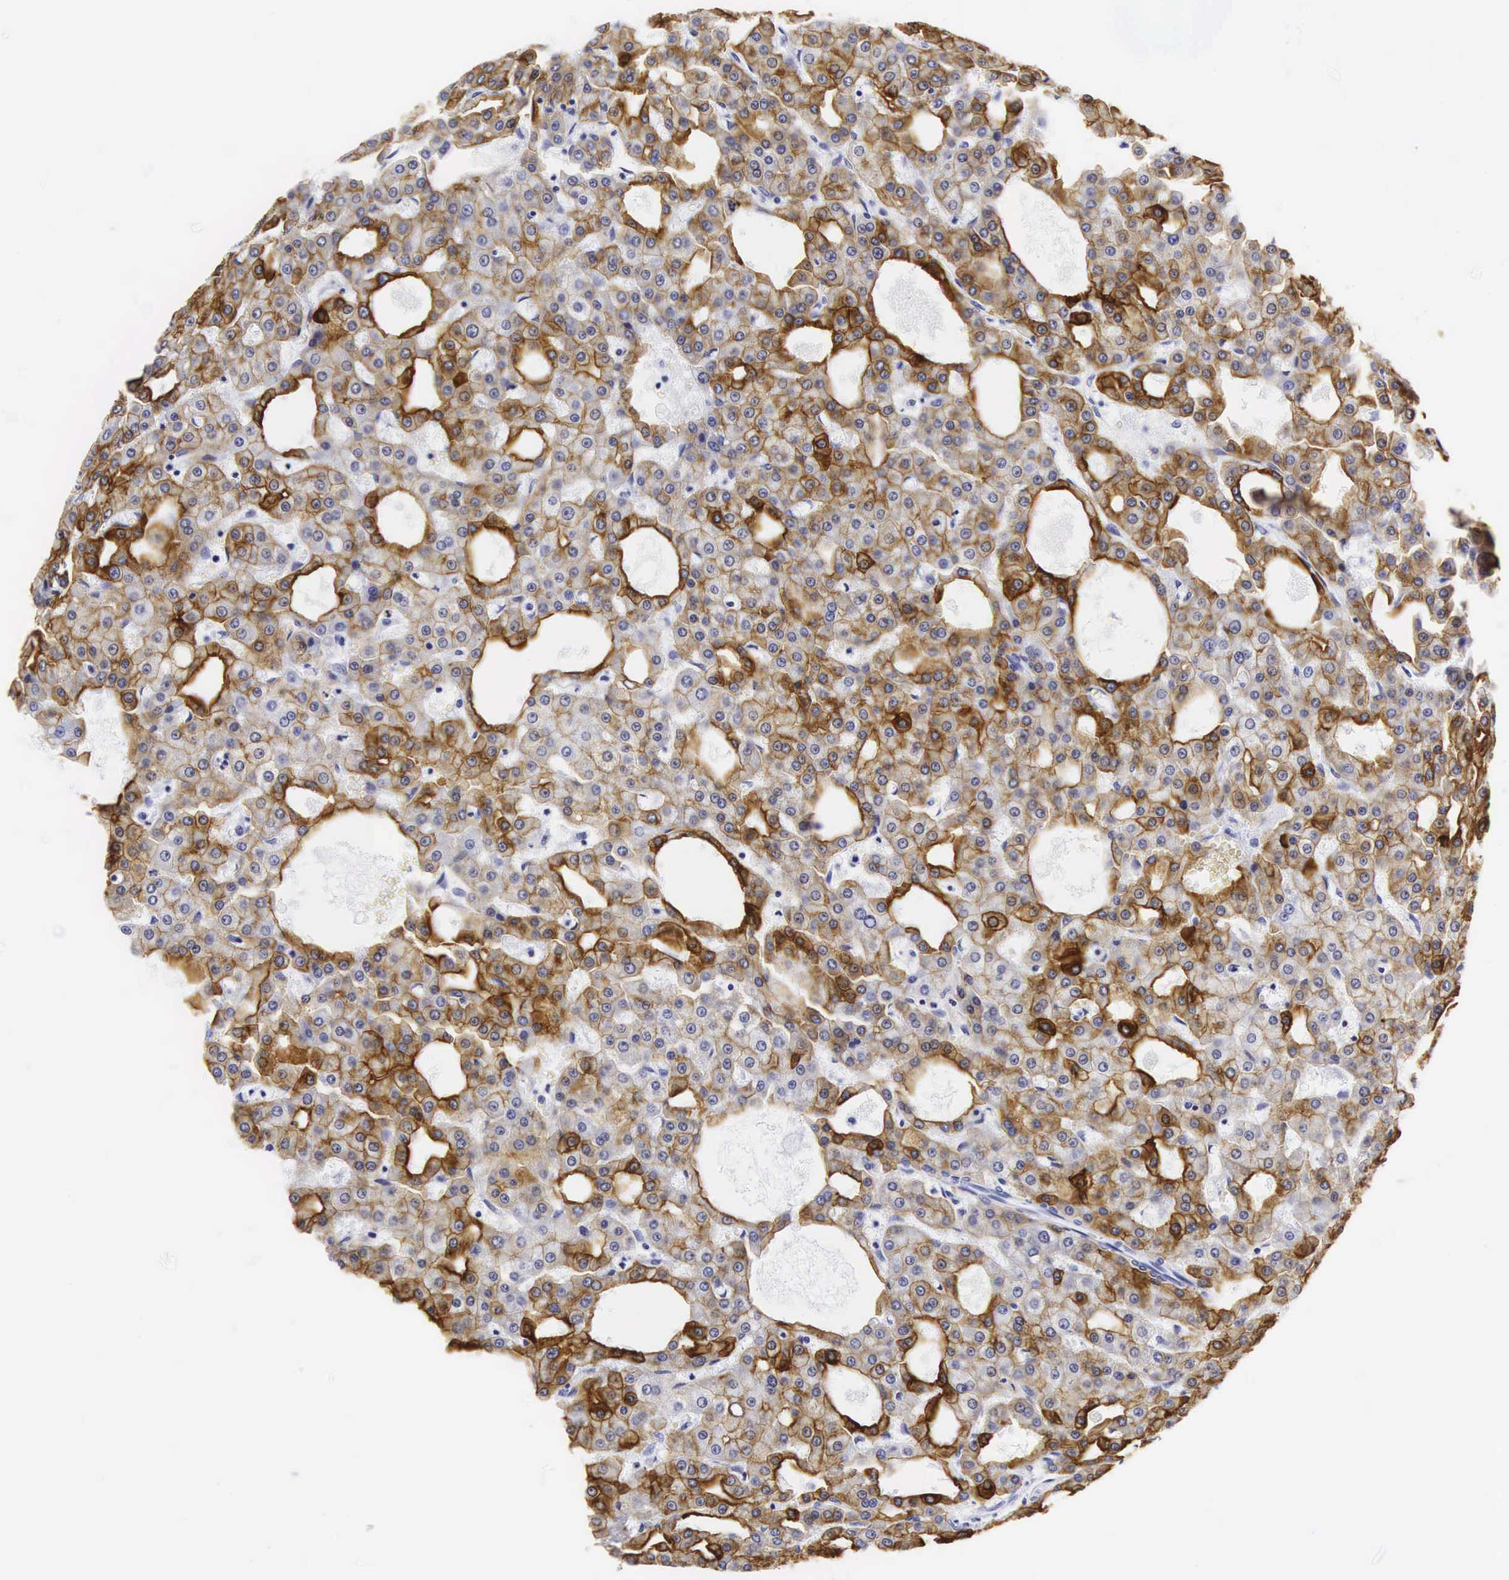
{"staining": {"intensity": "strong", "quantity": ">75%", "location": "cytoplasmic/membranous"}, "tissue": "liver cancer", "cell_type": "Tumor cells", "image_type": "cancer", "snomed": [{"axis": "morphology", "description": "Carcinoma, Hepatocellular, NOS"}, {"axis": "topography", "description": "Liver"}], "caption": "Liver cancer (hepatocellular carcinoma) stained with a protein marker exhibits strong staining in tumor cells.", "gene": "KRT18", "patient": {"sex": "female", "age": 85}}